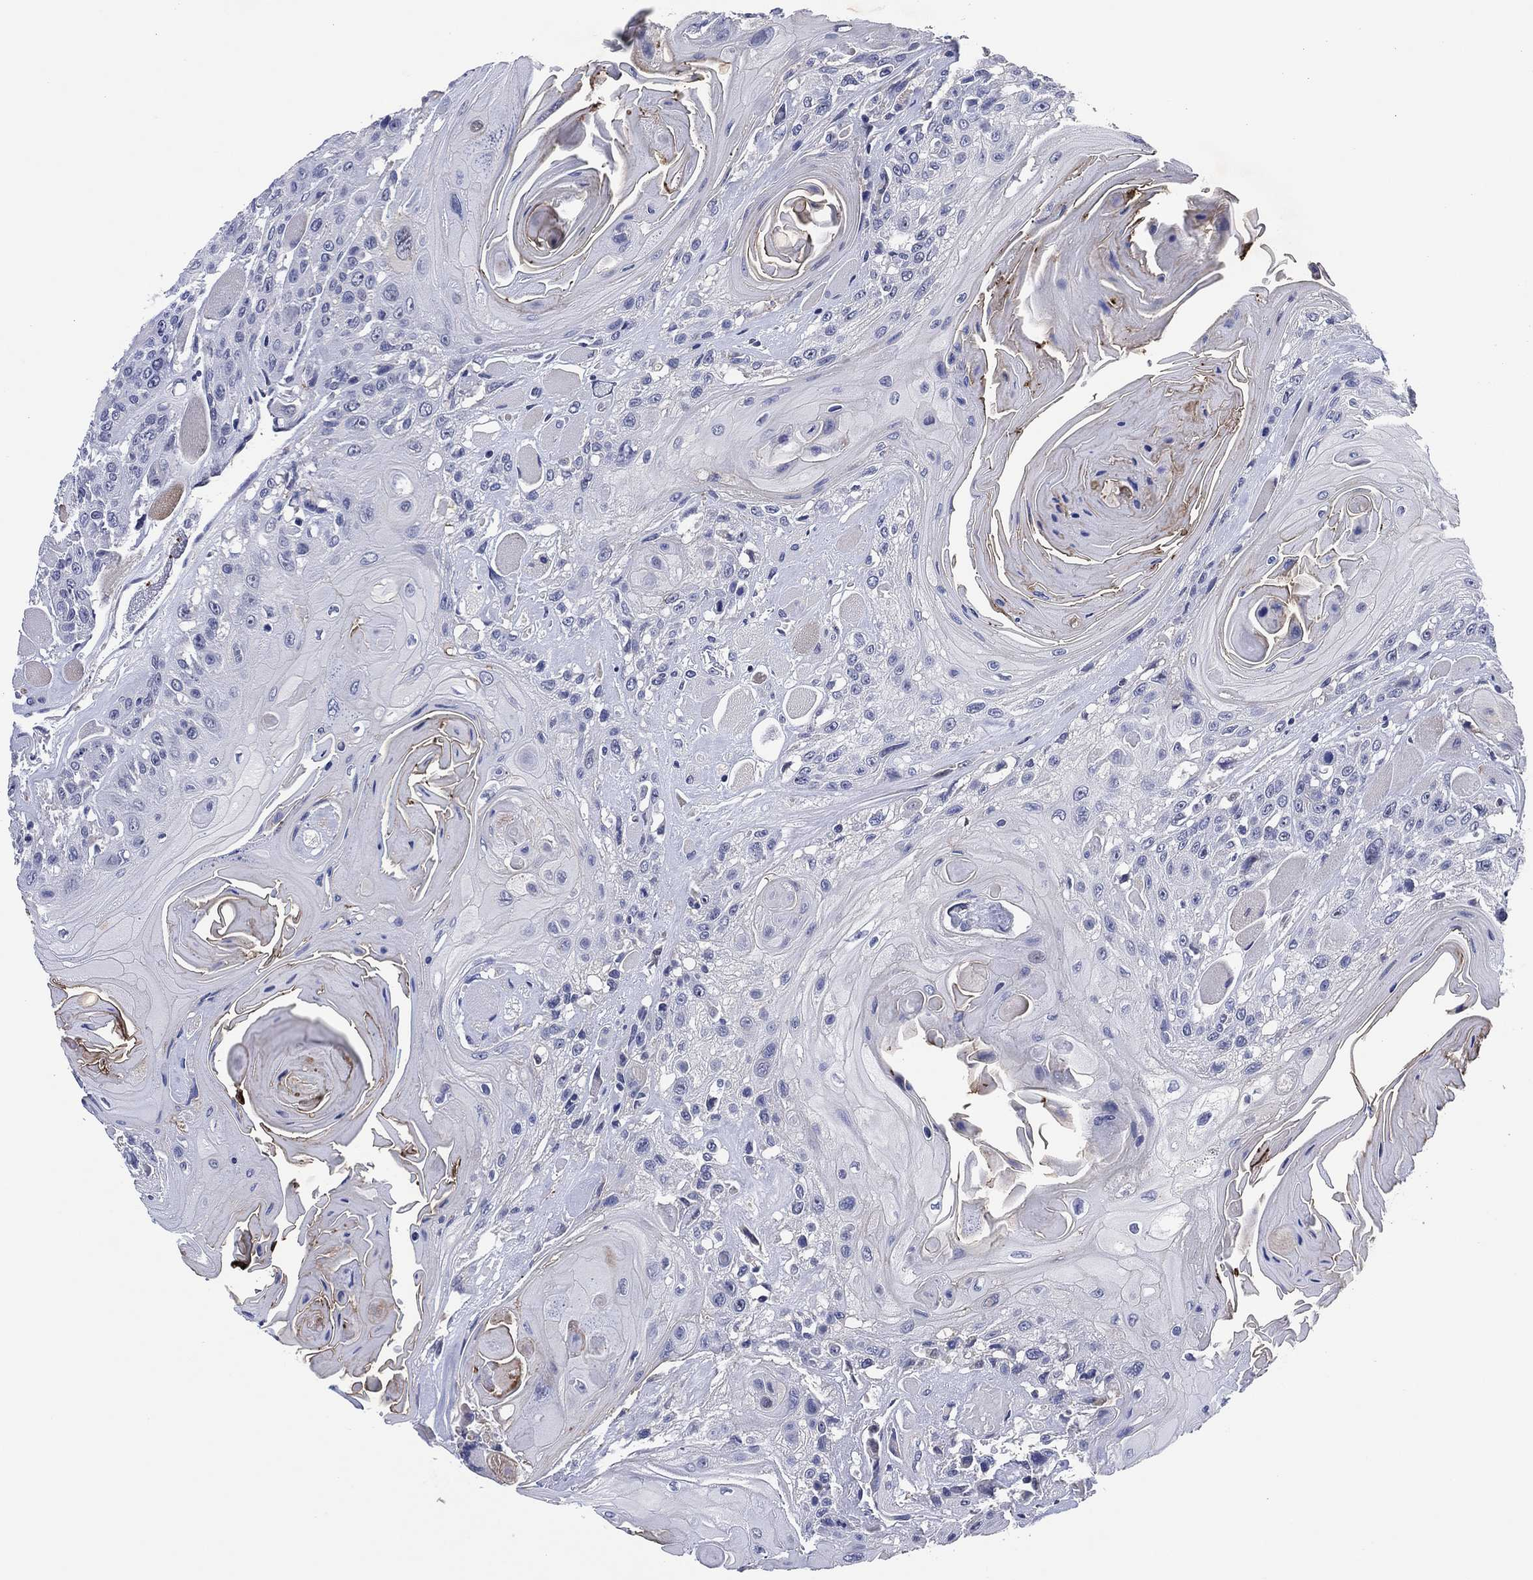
{"staining": {"intensity": "negative", "quantity": "none", "location": "none"}, "tissue": "head and neck cancer", "cell_type": "Tumor cells", "image_type": "cancer", "snomed": [{"axis": "morphology", "description": "Squamous cell carcinoma, NOS"}, {"axis": "topography", "description": "Head-Neck"}], "caption": "Tumor cells are negative for protein expression in human squamous cell carcinoma (head and neck).", "gene": "CLIP3", "patient": {"sex": "female", "age": 59}}